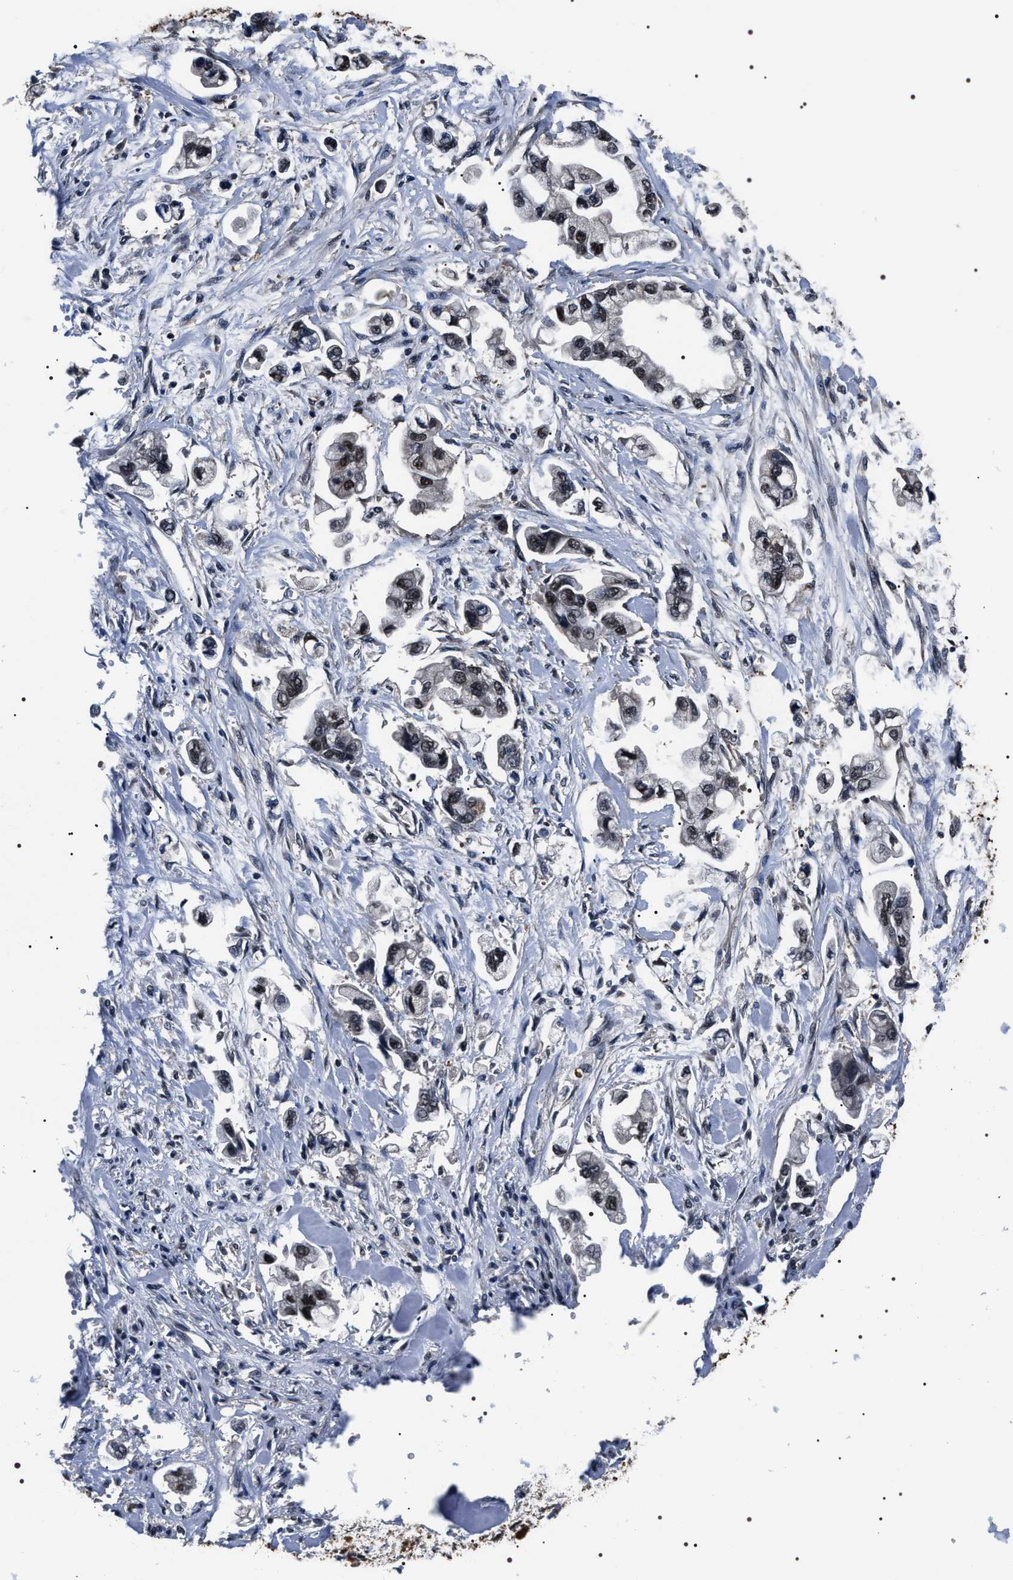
{"staining": {"intensity": "negative", "quantity": "none", "location": "none"}, "tissue": "stomach cancer", "cell_type": "Tumor cells", "image_type": "cancer", "snomed": [{"axis": "morphology", "description": "Adenocarcinoma, NOS"}, {"axis": "topography", "description": "Stomach"}], "caption": "Protein analysis of stomach adenocarcinoma shows no significant positivity in tumor cells. (DAB (3,3'-diaminobenzidine) immunohistochemistry (IHC) with hematoxylin counter stain).", "gene": "SIPA1", "patient": {"sex": "male", "age": 62}}